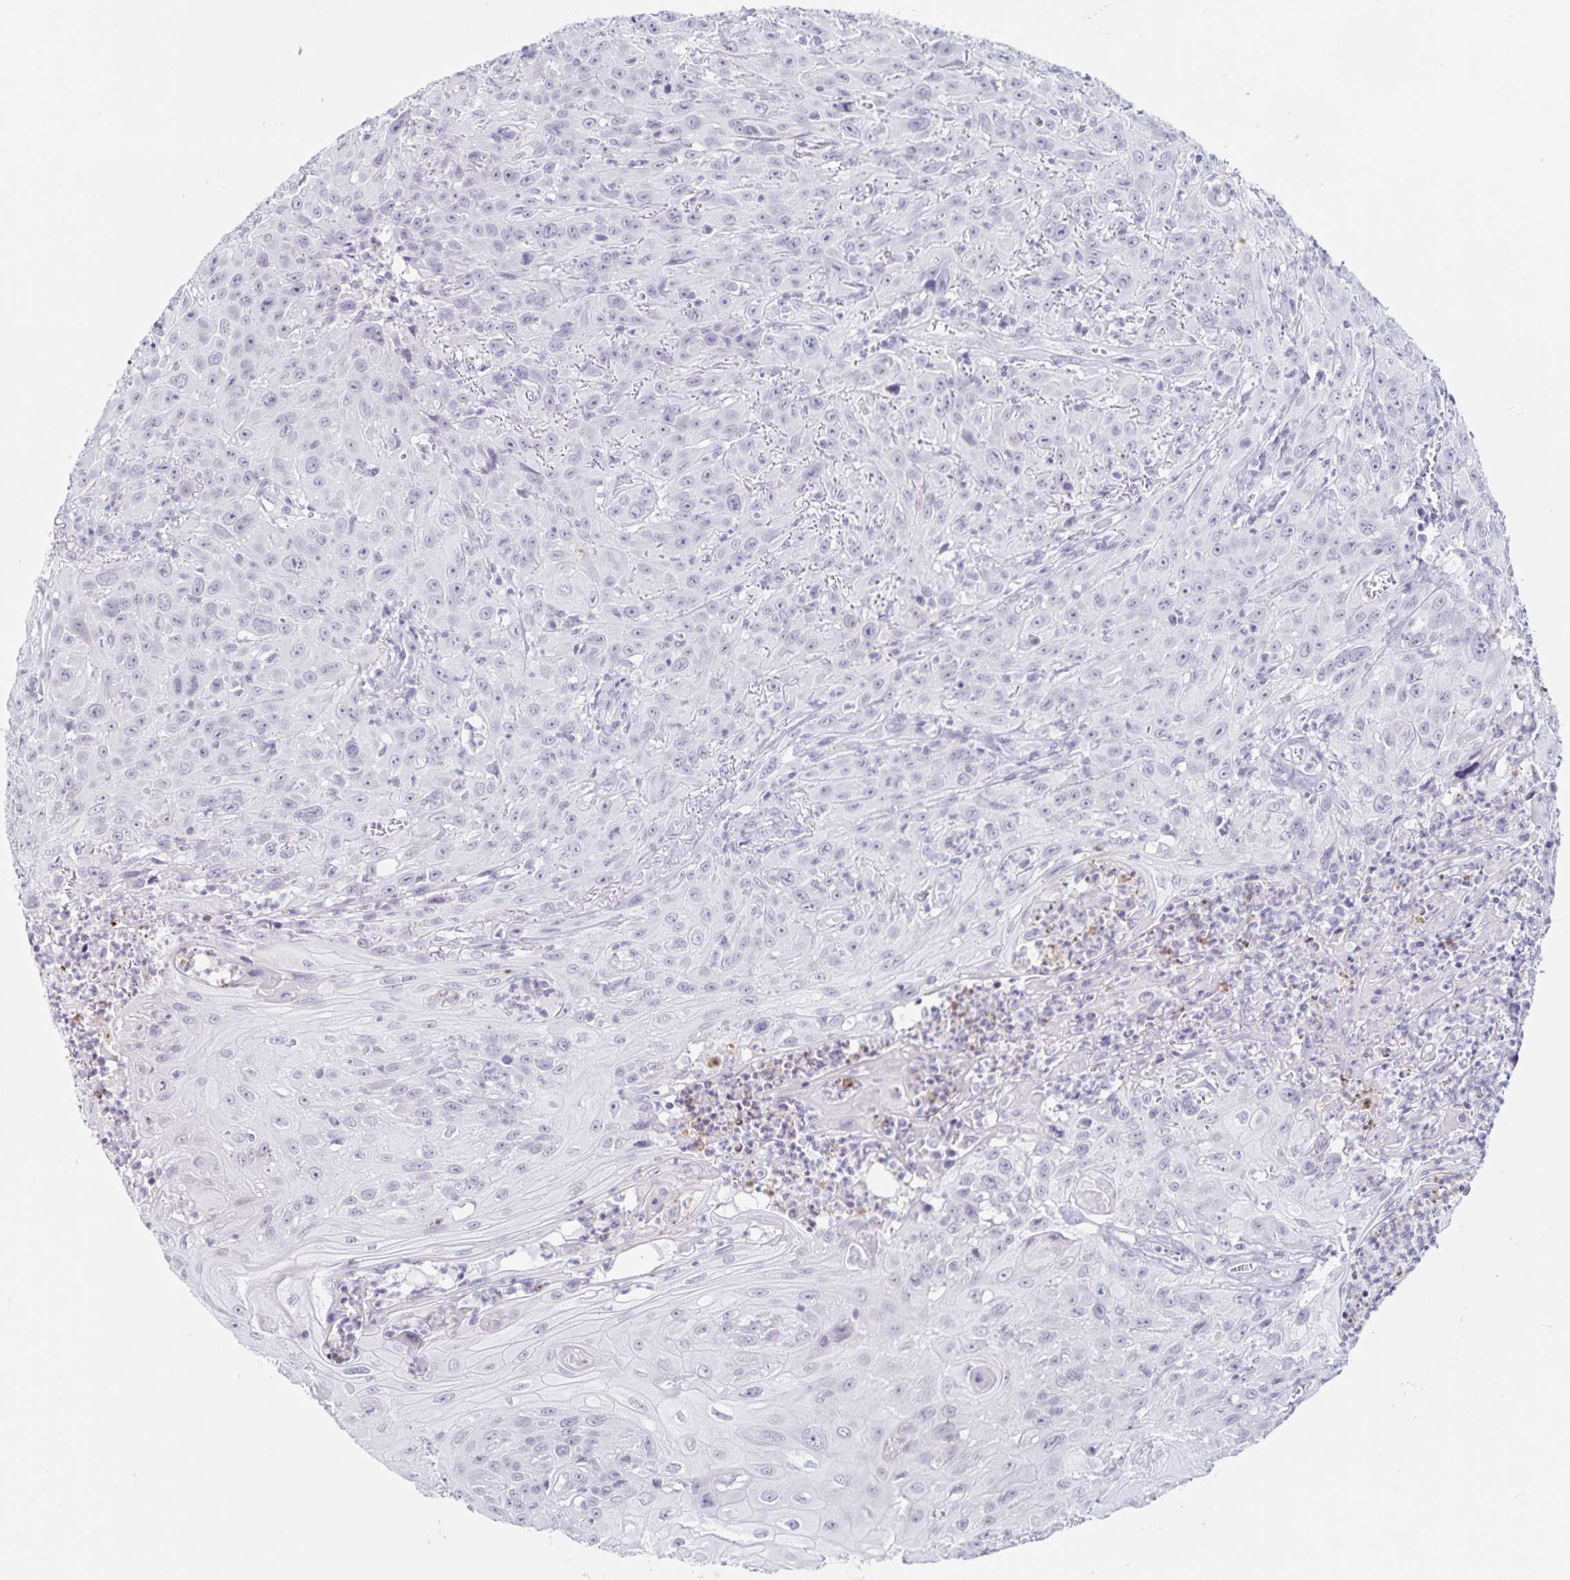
{"staining": {"intensity": "negative", "quantity": "none", "location": "none"}, "tissue": "head and neck cancer", "cell_type": "Tumor cells", "image_type": "cancer", "snomed": [{"axis": "morphology", "description": "Squamous cell carcinoma, NOS"}, {"axis": "topography", "description": "Skin"}, {"axis": "topography", "description": "Head-Neck"}], "caption": "An image of head and neck cancer (squamous cell carcinoma) stained for a protein displays no brown staining in tumor cells. The staining is performed using DAB brown chromogen with nuclei counter-stained in using hematoxylin.", "gene": "LCE6A", "patient": {"sex": "male", "age": 80}}